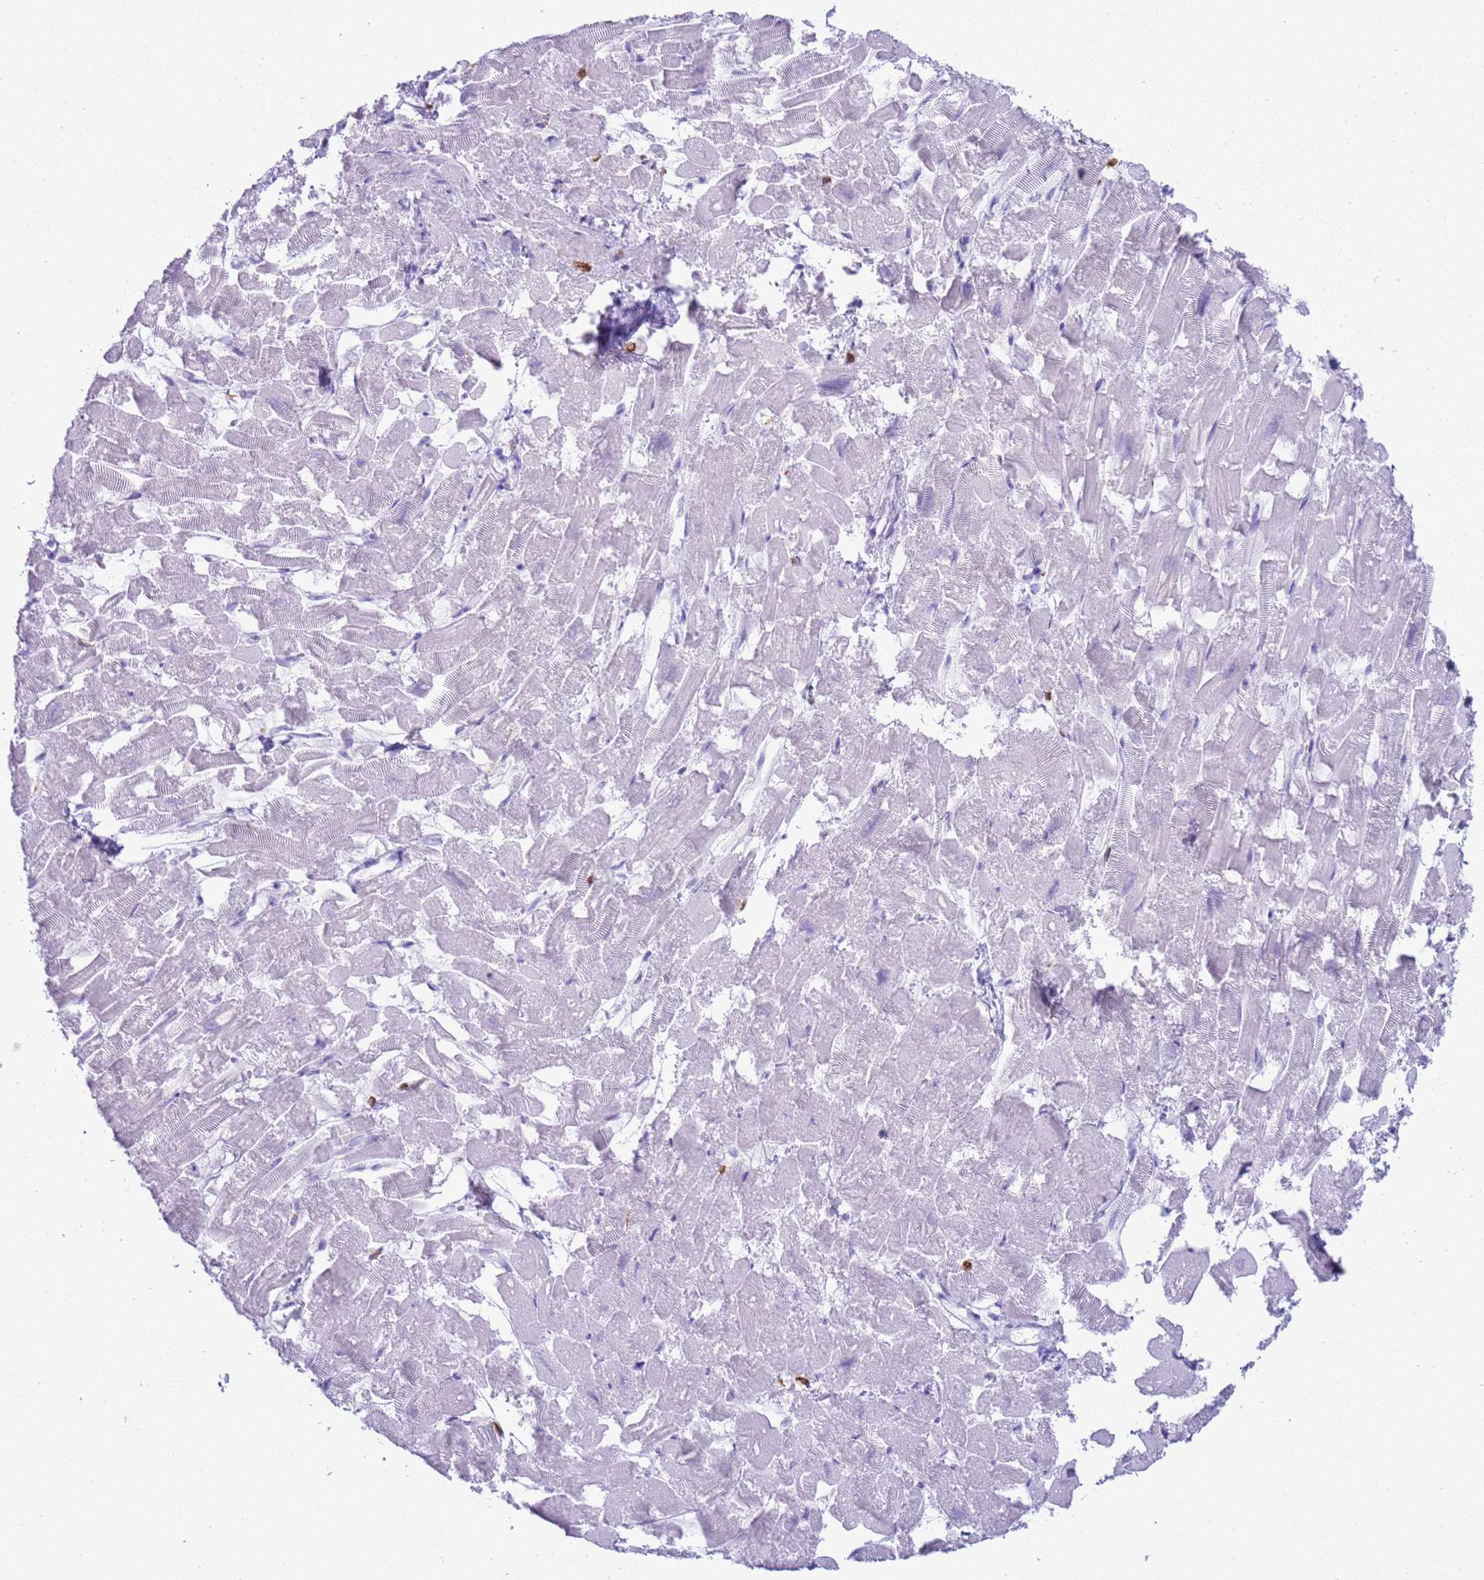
{"staining": {"intensity": "negative", "quantity": "none", "location": "none"}, "tissue": "heart muscle", "cell_type": "Cardiomyocytes", "image_type": "normal", "snomed": [{"axis": "morphology", "description": "Normal tissue, NOS"}, {"axis": "topography", "description": "Heart"}], "caption": "Image shows no significant protein staining in cardiomyocytes of benign heart muscle. (DAB immunohistochemistry visualized using brightfield microscopy, high magnification).", "gene": "IRF5", "patient": {"sex": "male", "age": 54}}